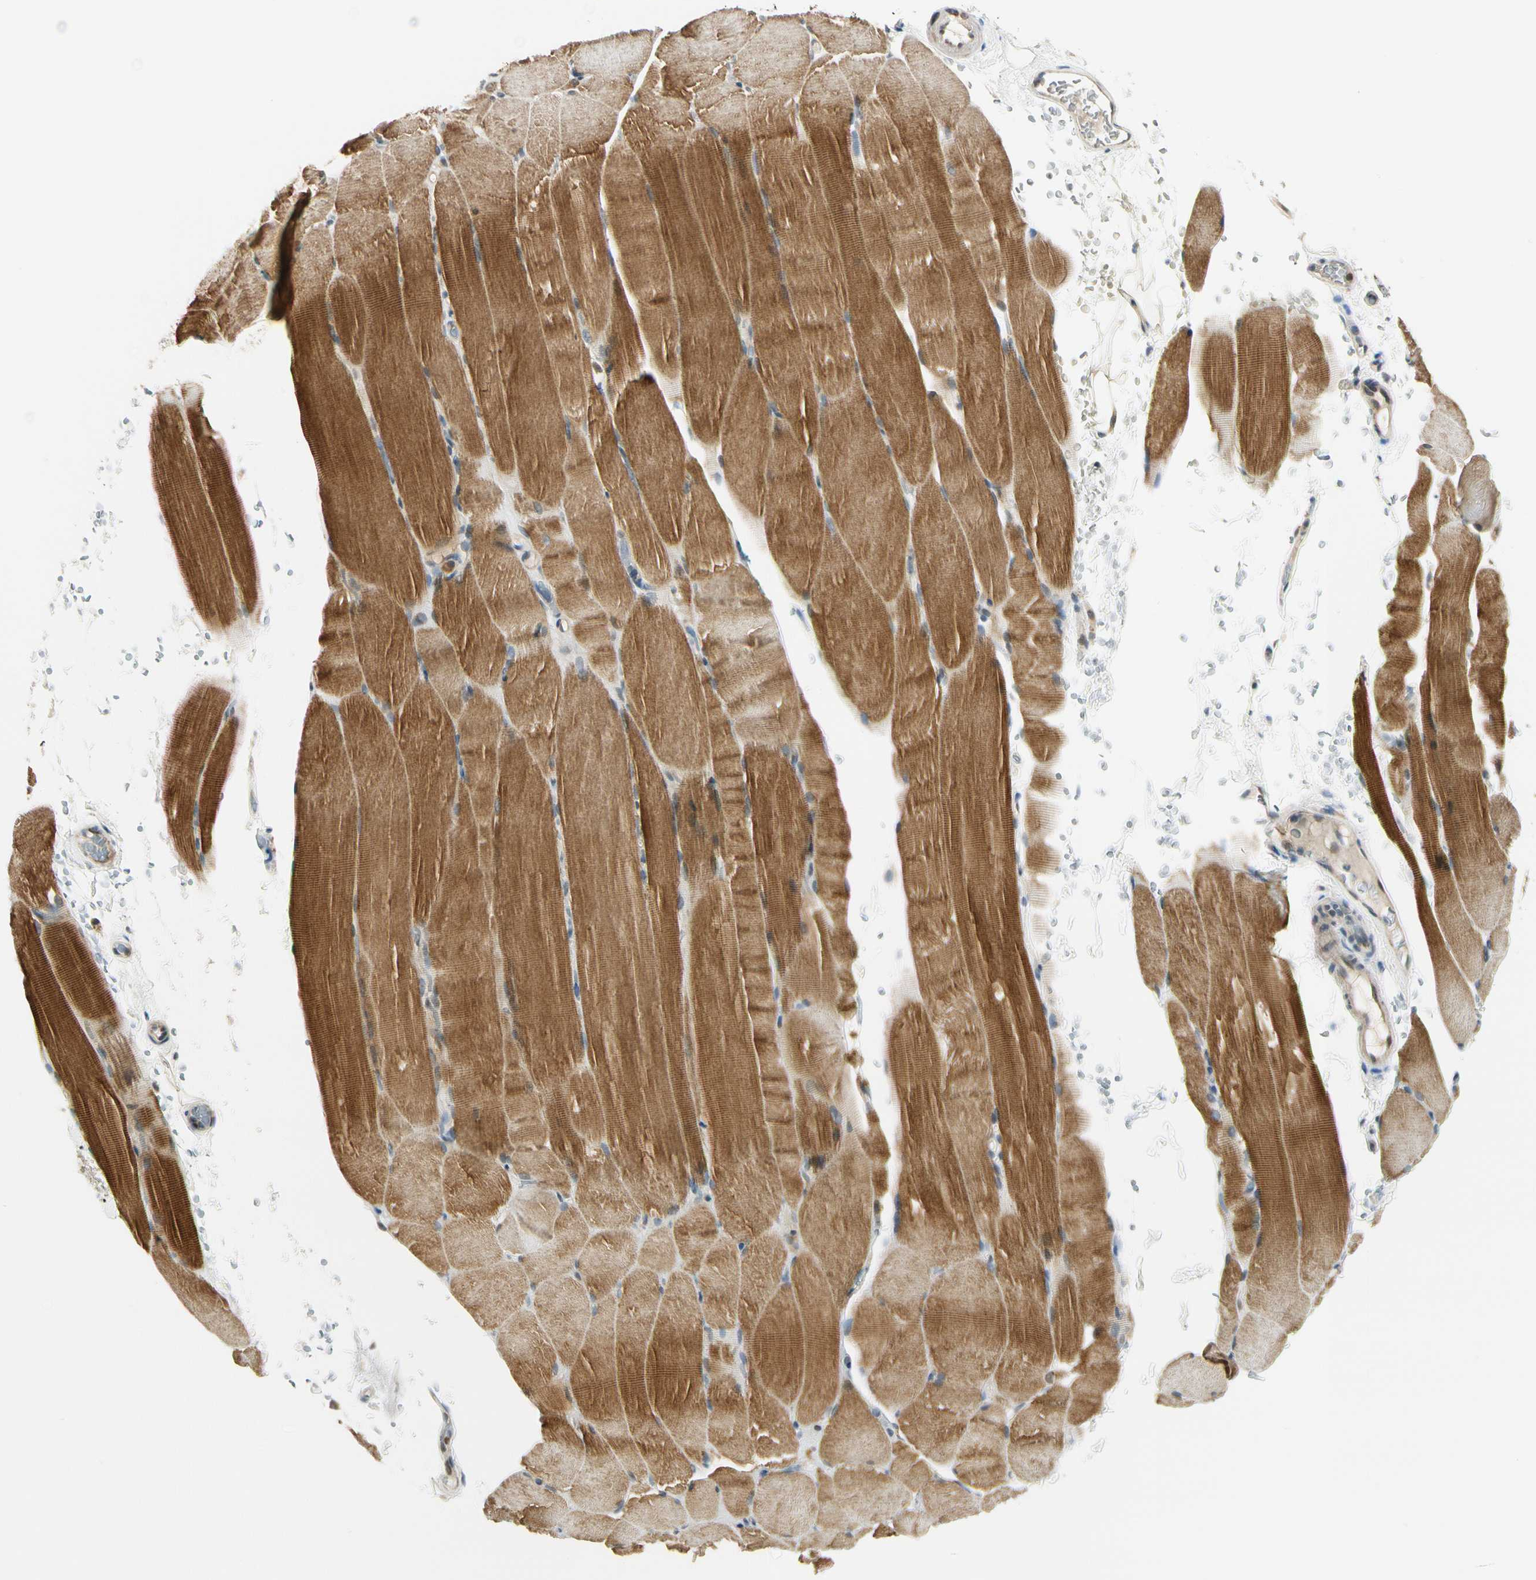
{"staining": {"intensity": "strong", "quantity": ">75%", "location": "cytoplasmic/membranous"}, "tissue": "skeletal muscle", "cell_type": "Myocytes", "image_type": "normal", "snomed": [{"axis": "morphology", "description": "Normal tissue, NOS"}, {"axis": "topography", "description": "Skeletal muscle"}, {"axis": "topography", "description": "Parathyroid gland"}], "caption": "Human skeletal muscle stained for a protein (brown) shows strong cytoplasmic/membranous positive positivity in approximately >75% of myocytes.", "gene": "NPDC1", "patient": {"sex": "female", "age": 37}}